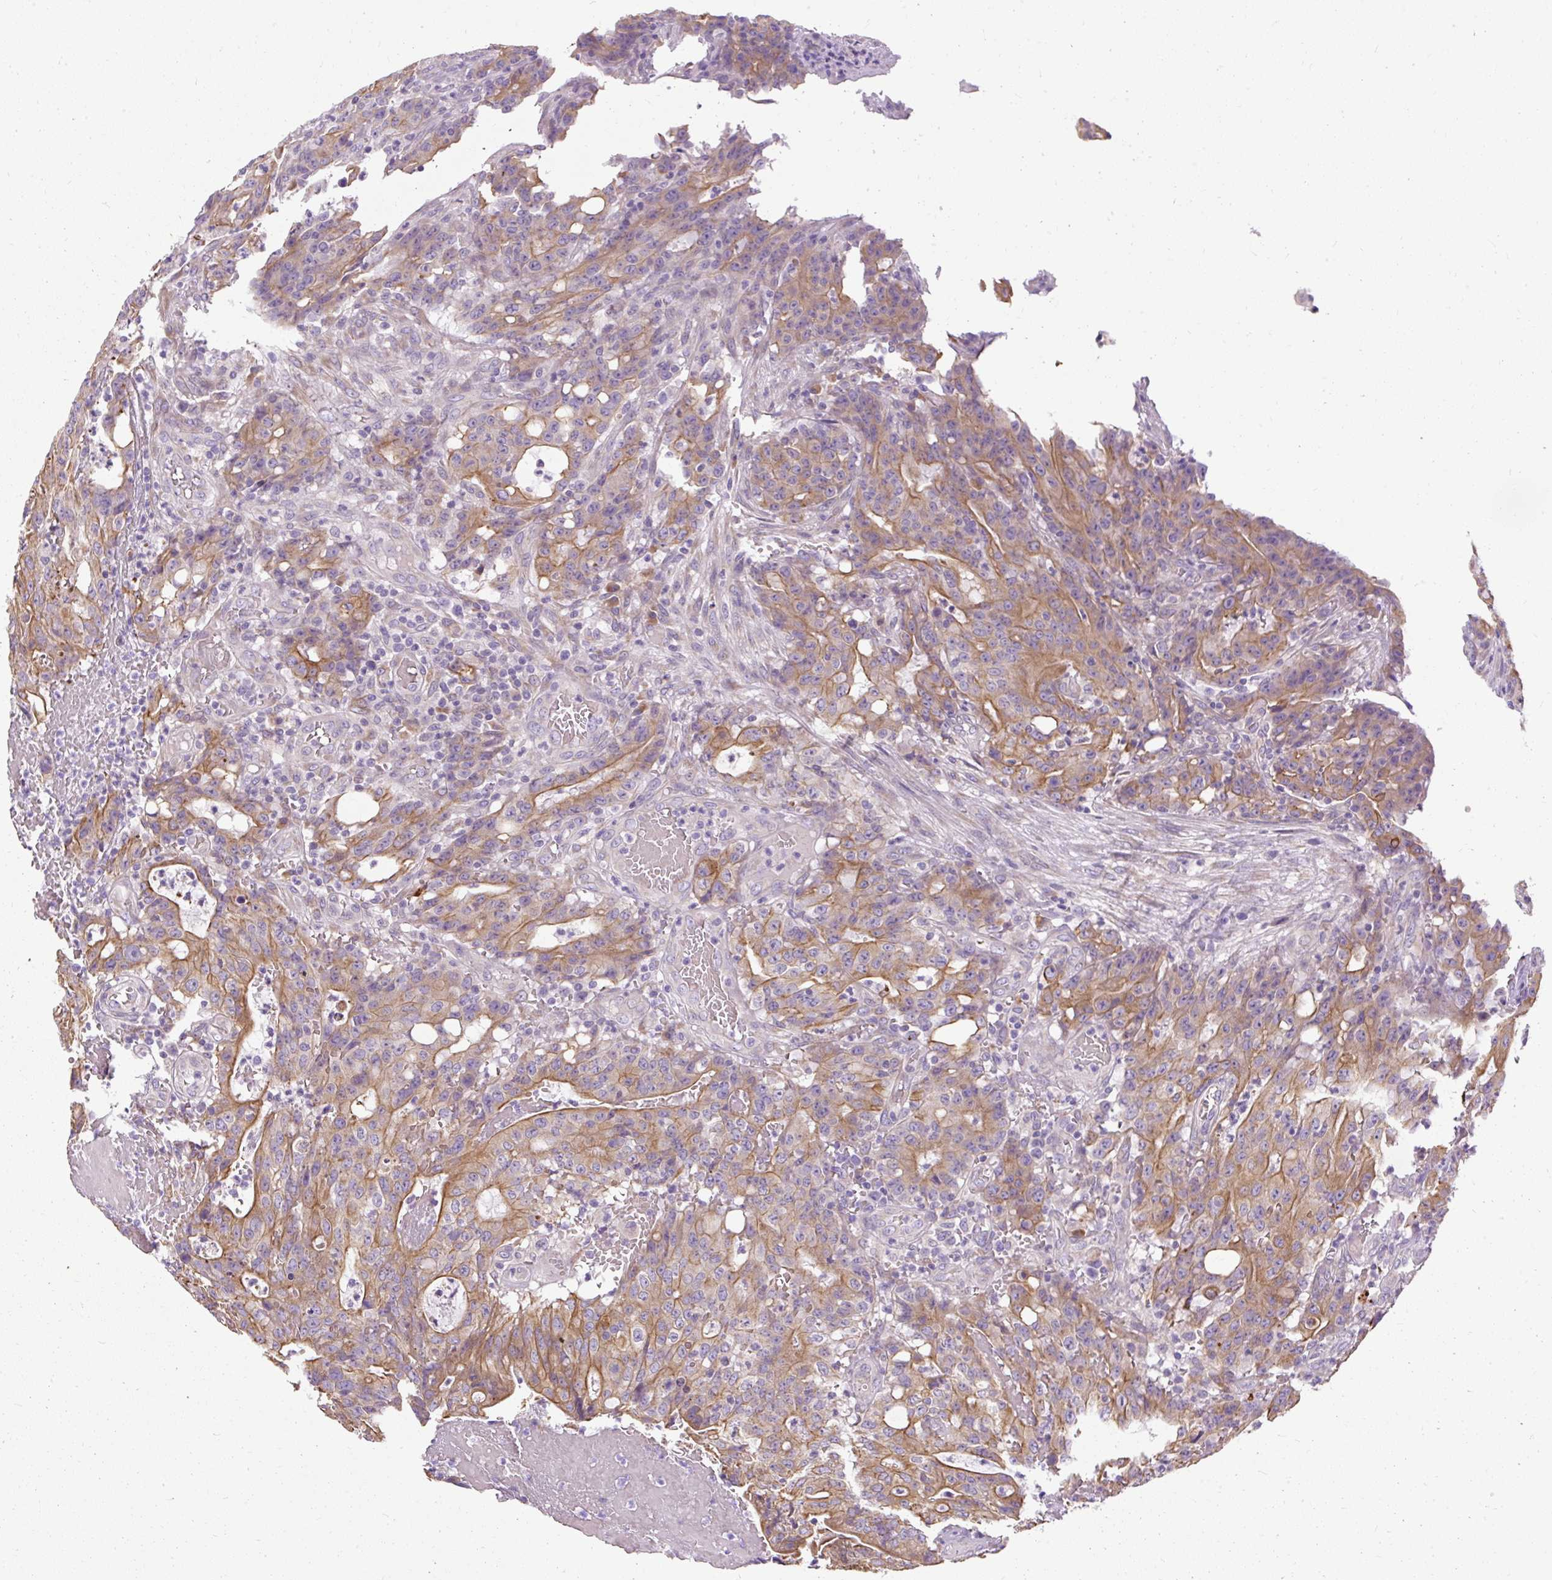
{"staining": {"intensity": "moderate", "quantity": "25%-75%", "location": "cytoplasmic/membranous"}, "tissue": "colorectal cancer", "cell_type": "Tumor cells", "image_type": "cancer", "snomed": [{"axis": "morphology", "description": "Adenocarcinoma, NOS"}, {"axis": "topography", "description": "Colon"}], "caption": "IHC micrograph of neoplastic tissue: colorectal cancer (adenocarcinoma) stained using immunohistochemistry (IHC) demonstrates medium levels of moderate protein expression localized specifically in the cytoplasmic/membranous of tumor cells, appearing as a cytoplasmic/membranous brown color.", "gene": "FAM149A", "patient": {"sex": "male", "age": 83}}